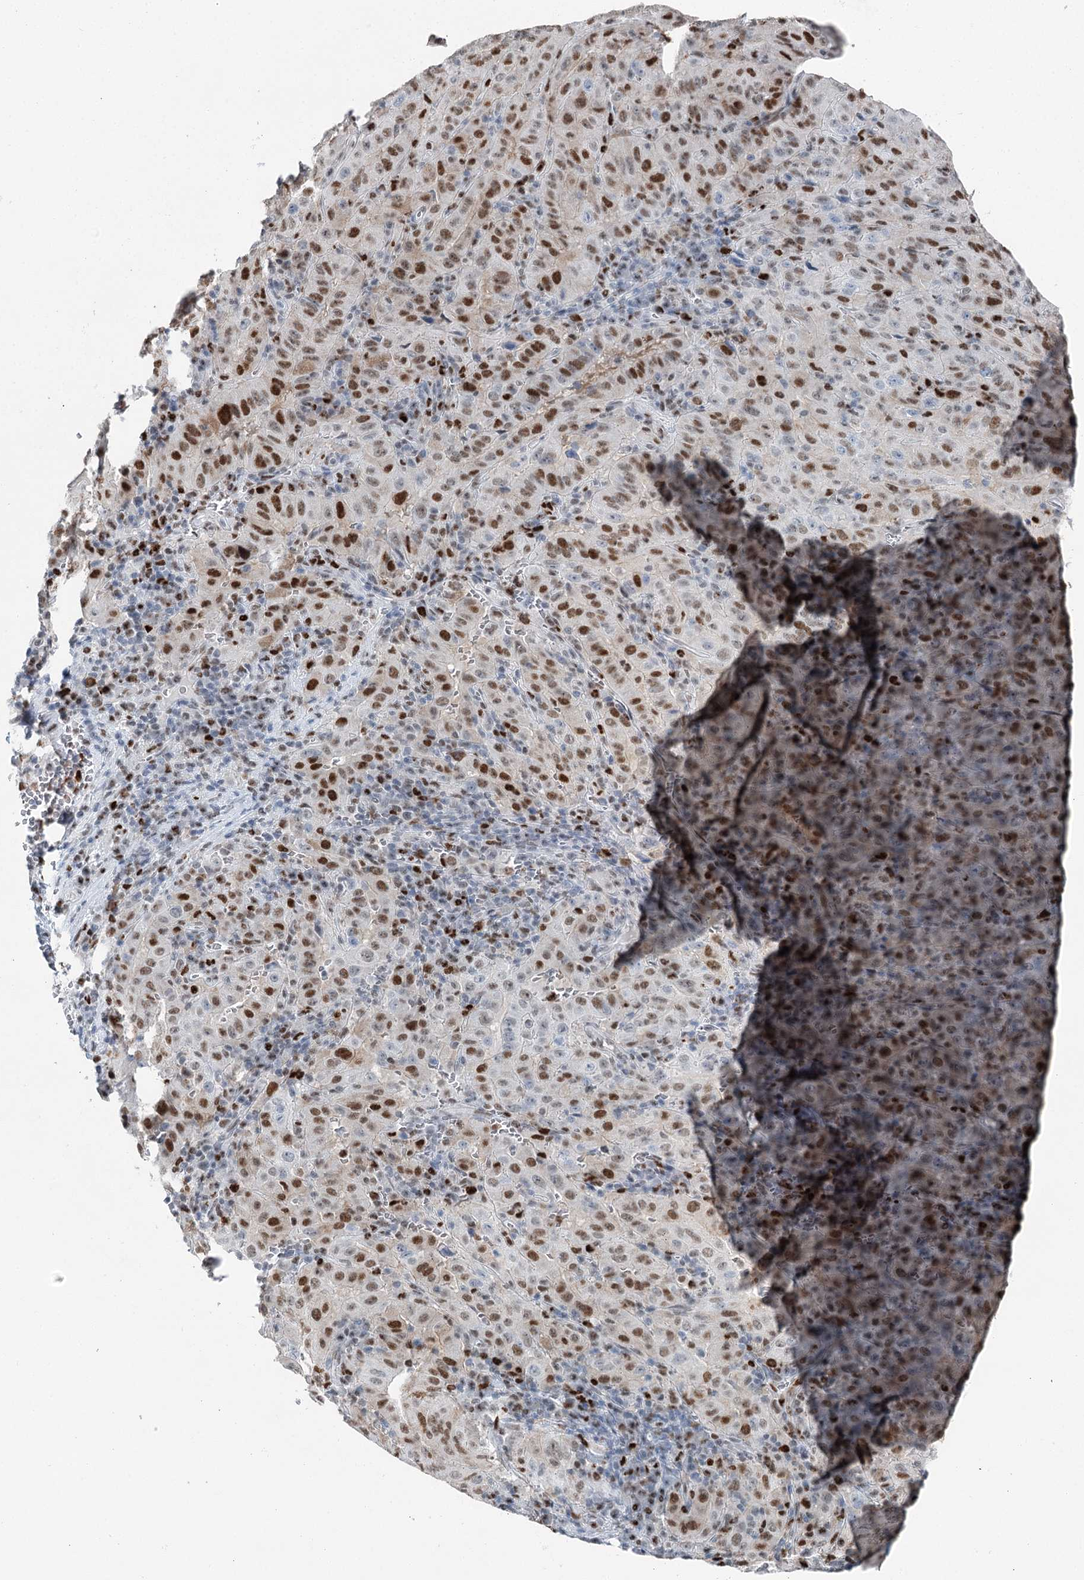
{"staining": {"intensity": "strong", "quantity": "25%-75%", "location": "nuclear"}, "tissue": "pancreatic cancer", "cell_type": "Tumor cells", "image_type": "cancer", "snomed": [{"axis": "morphology", "description": "Adenocarcinoma, NOS"}, {"axis": "topography", "description": "Pancreas"}], "caption": "Protein staining exhibits strong nuclear staining in approximately 25%-75% of tumor cells in pancreatic cancer (adenocarcinoma).", "gene": "HAT1", "patient": {"sex": "male", "age": 63}}